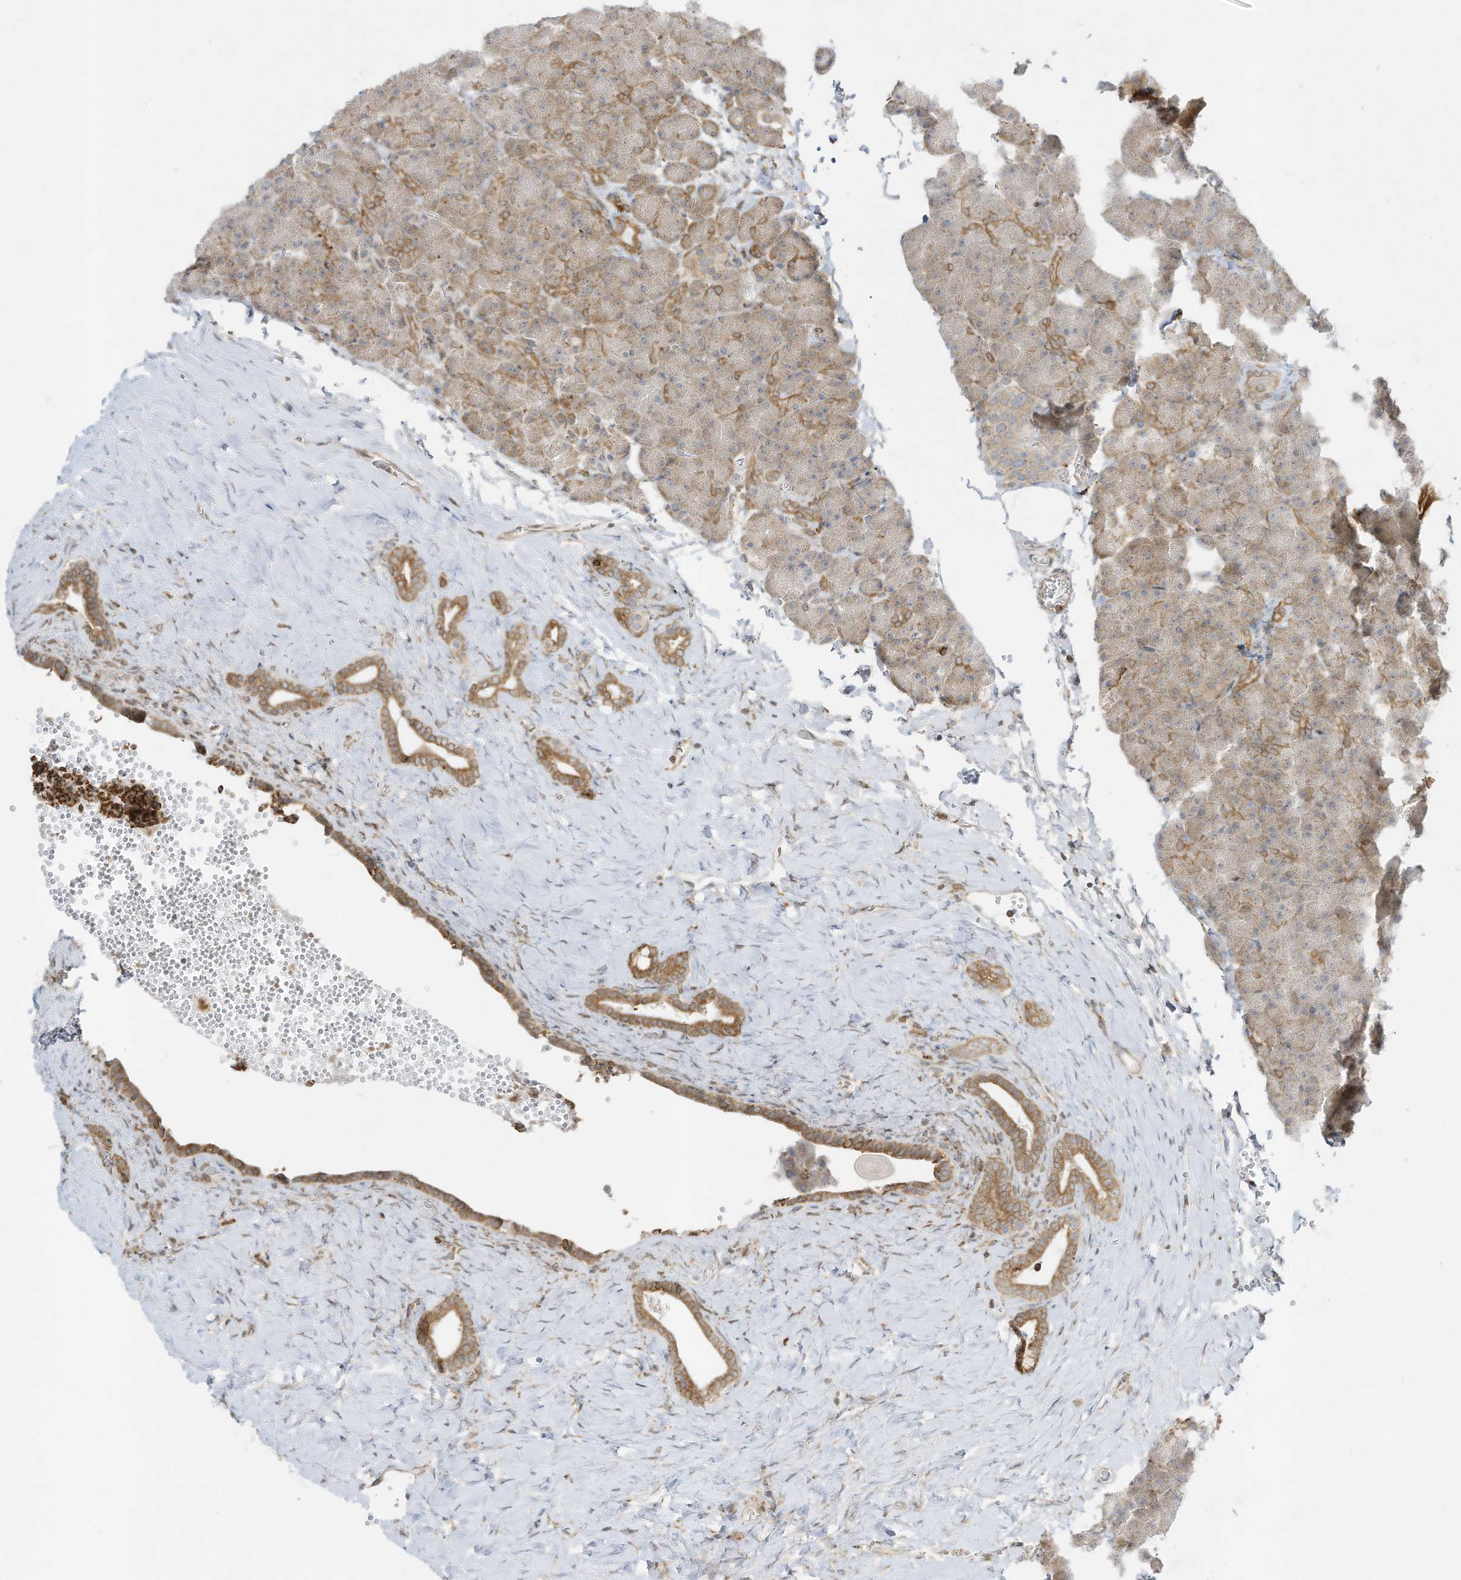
{"staining": {"intensity": "moderate", "quantity": "<25%", "location": "cytoplasmic/membranous"}, "tissue": "pancreas", "cell_type": "Exocrine glandular cells", "image_type": "normal", "snomed": [{"axis": "morphology", "description": "Normal tissue, NOS"}, {"axis": "morphology", "description": "Carcinoid, malignant, NOS"}, {"axis": "topography", "description": "Pancreas"}], "caption": "This is a histology image of immunohistochemistry (IHC) staining of unremarkable pancreas, which shows moderate expression in the cytoplasmic/membranous of exocrine glandular cells.", "gene": "PTK6", "patient": {"sex": "female", "age": 35}}